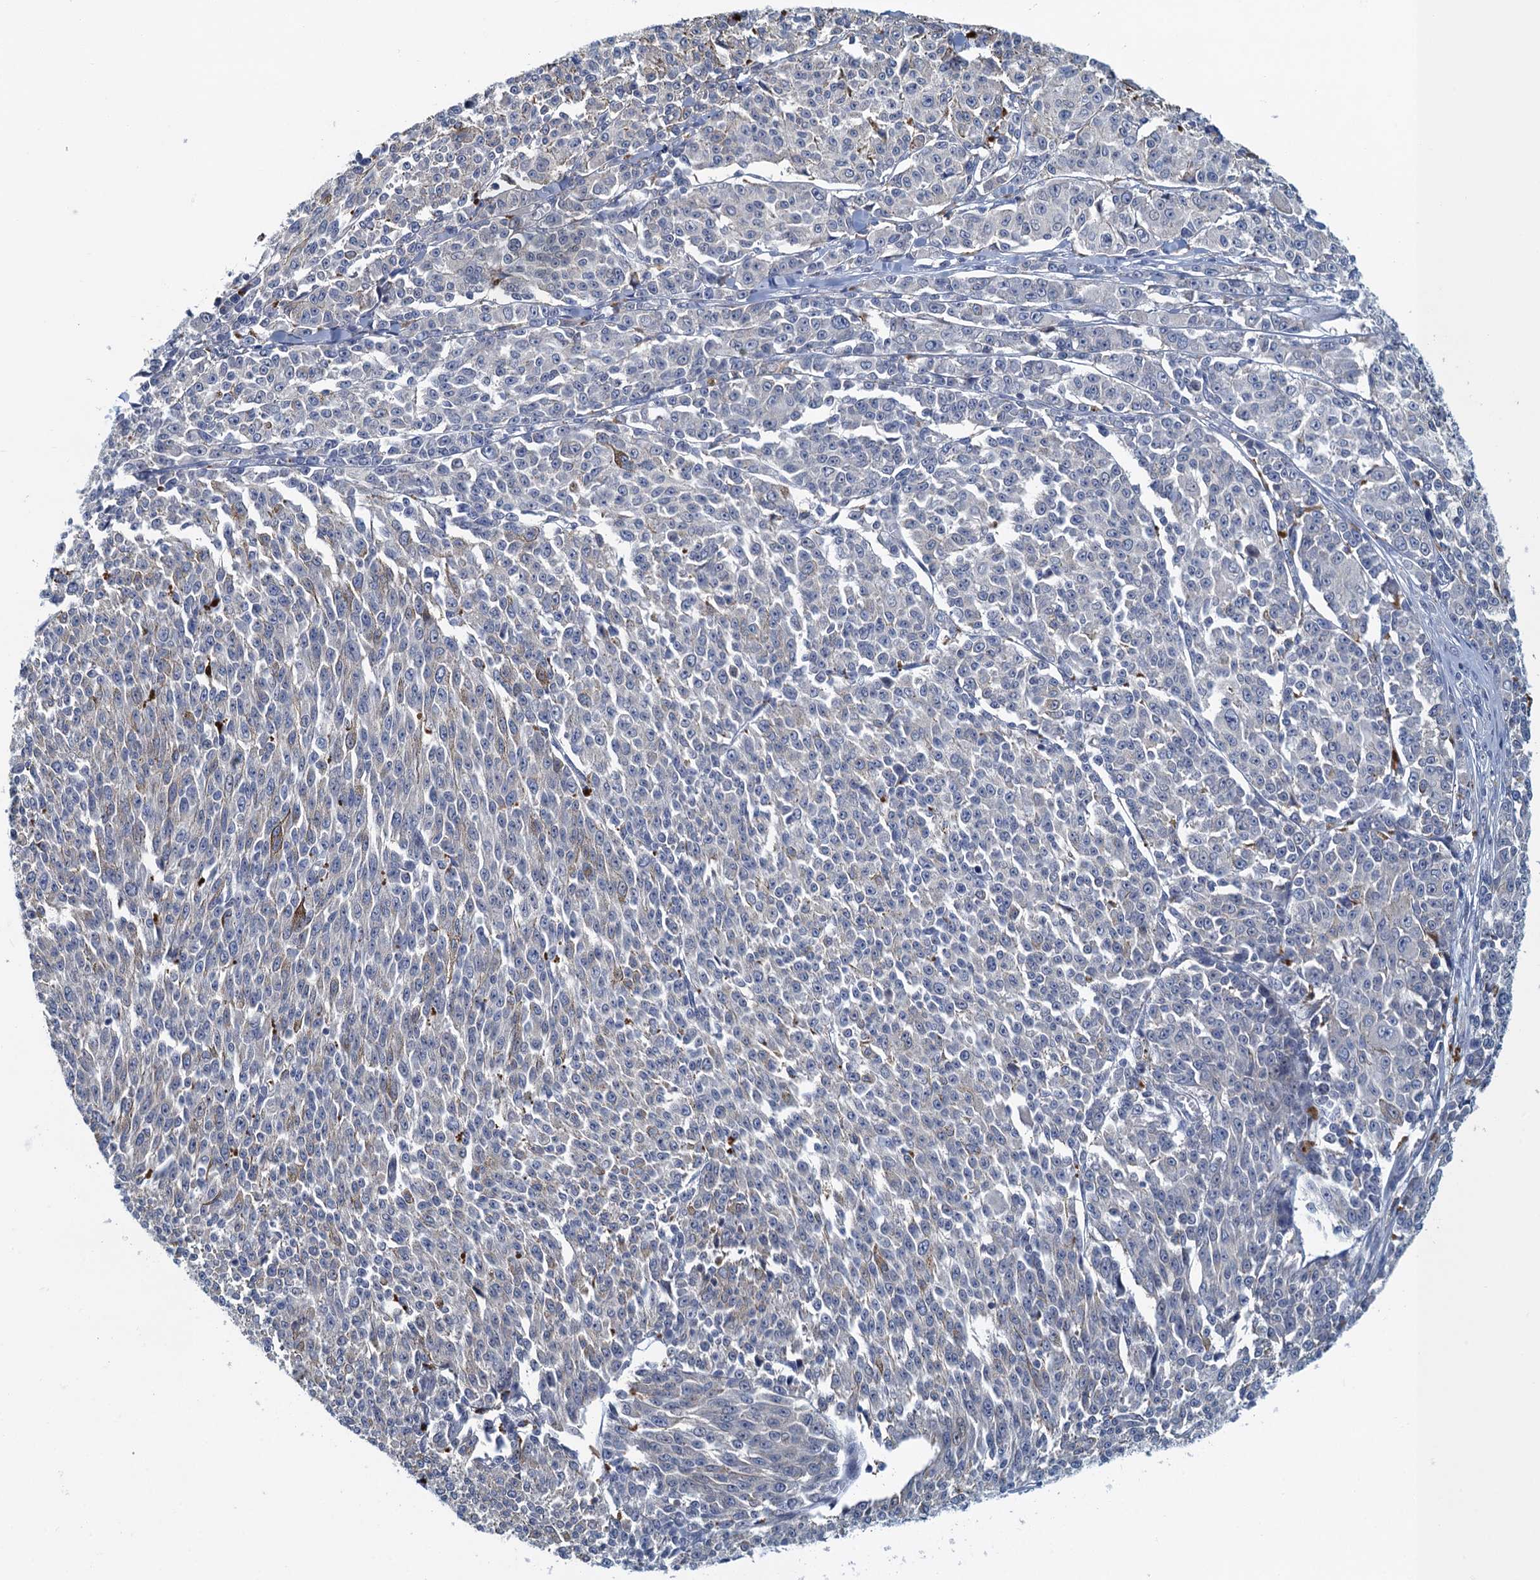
{"staining": {"intensity": "negative", "quantity": "none", "location": "none"}, "tissue": "melanoma", "cell_type": "Tumor cells", "image_type": "cancer", "snomed": [{"axis": "morphology", "description": "Malignant melanoma, NOS"}, {"axis": "topography", "description": "Skin"}], "caption": "Immunohistochemistry (IHC) image of neoplastic tissue: human malignant melanoma stained with DAB shows no significant protein staining in tumor cells. (DAB (3,3'-diaminobenzidine) immunohistochemistry (IHC), high magnification).", "gene": "NCKAP1L", "patient": {"sex": "female", "age": 52}}